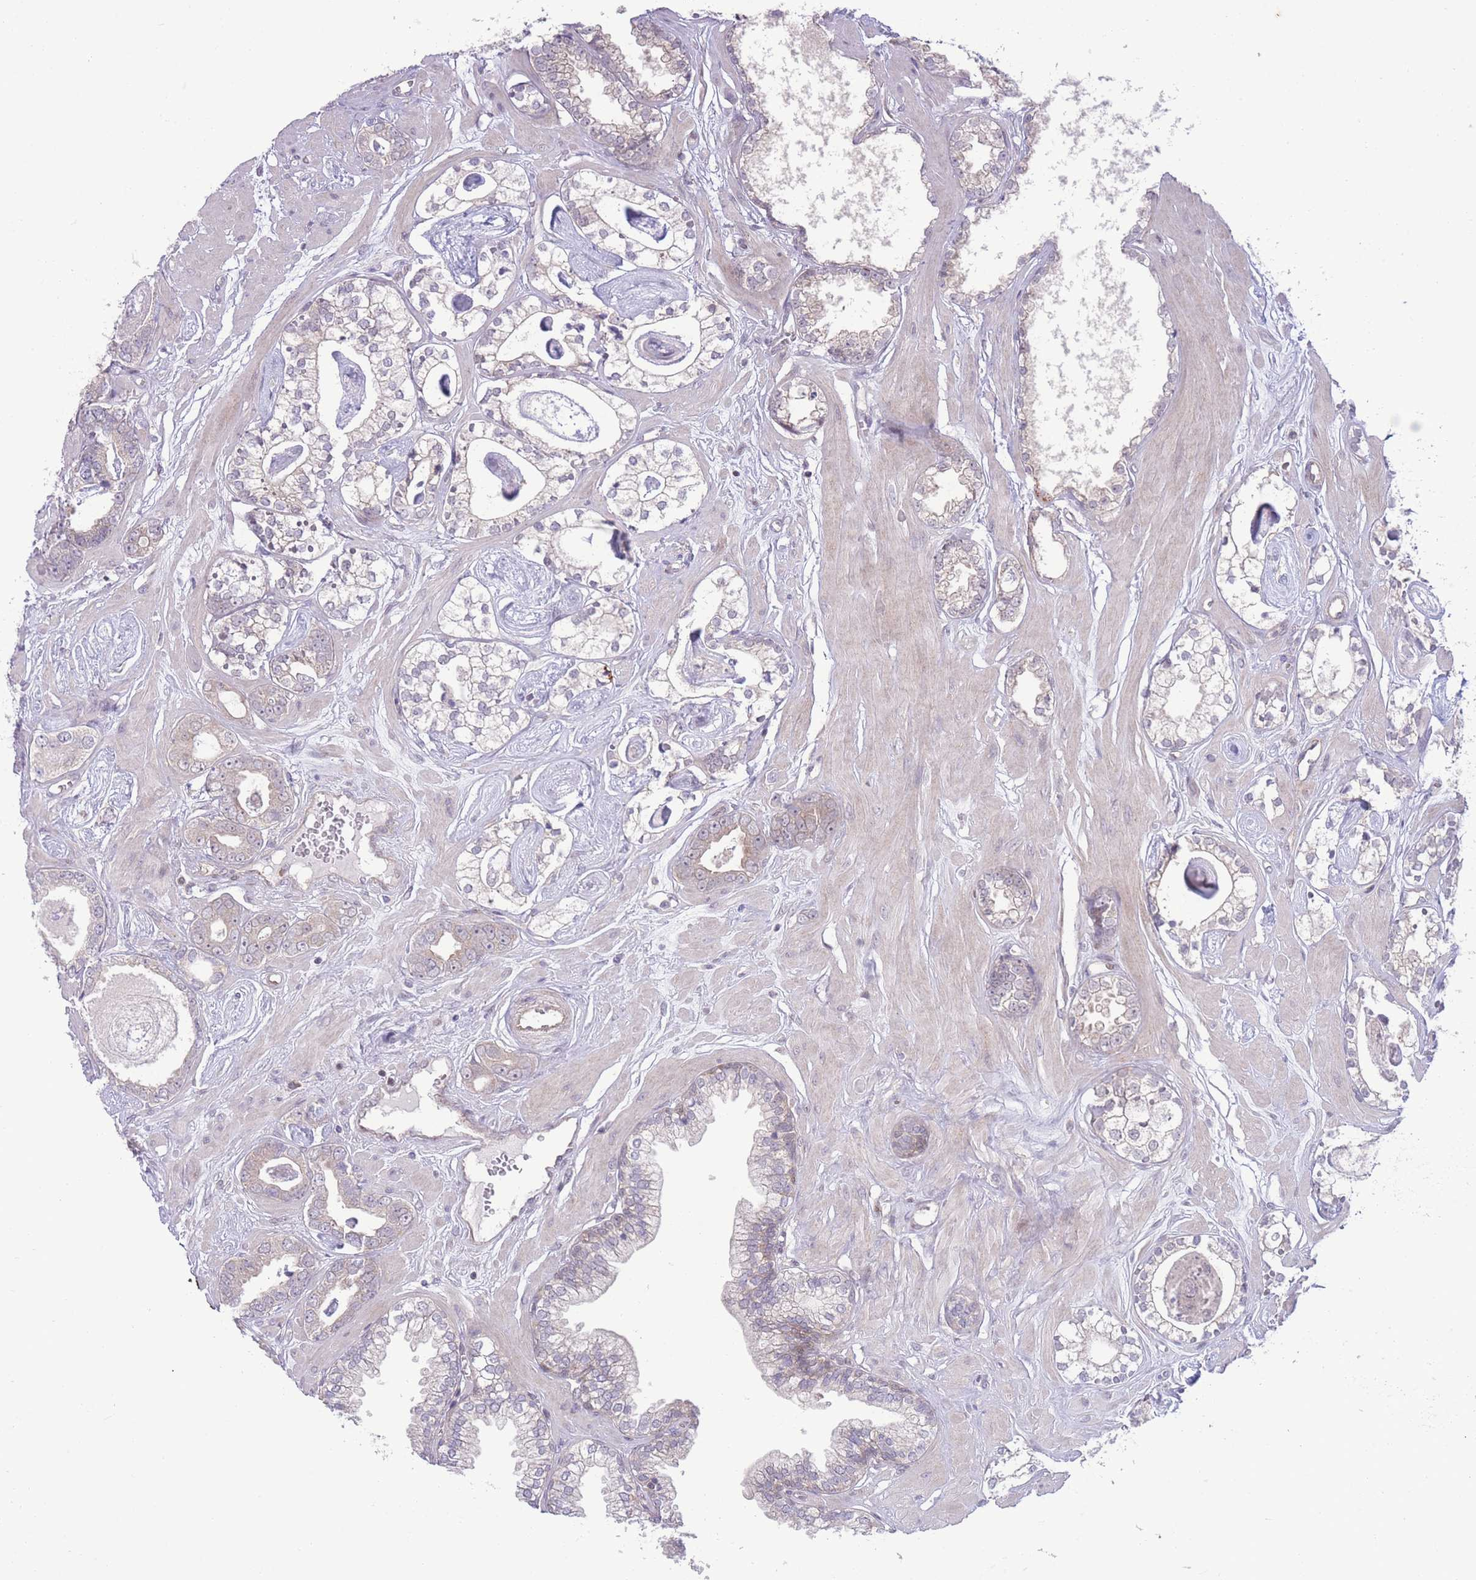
{"staining": {"intensity": "negative", "quantity": "none", "location": "none"}, "tissue": "prostate cancer", "cell_type": "Tumor cells", "image_type": "cancer", "snomed": [{"axis": "morphology", "description": "Adenocarcinoma, Low grade"}, {"axis": "topography", "description": "Prostate"}], "caption": "This is an immunohistochemistry (IHC) micrograph of adenocarcinoma (low-grade) (prostate). There is no expression in tumor cells.", "gene": "RIC8A", "patient": {"sex": "male", "age": 60}}